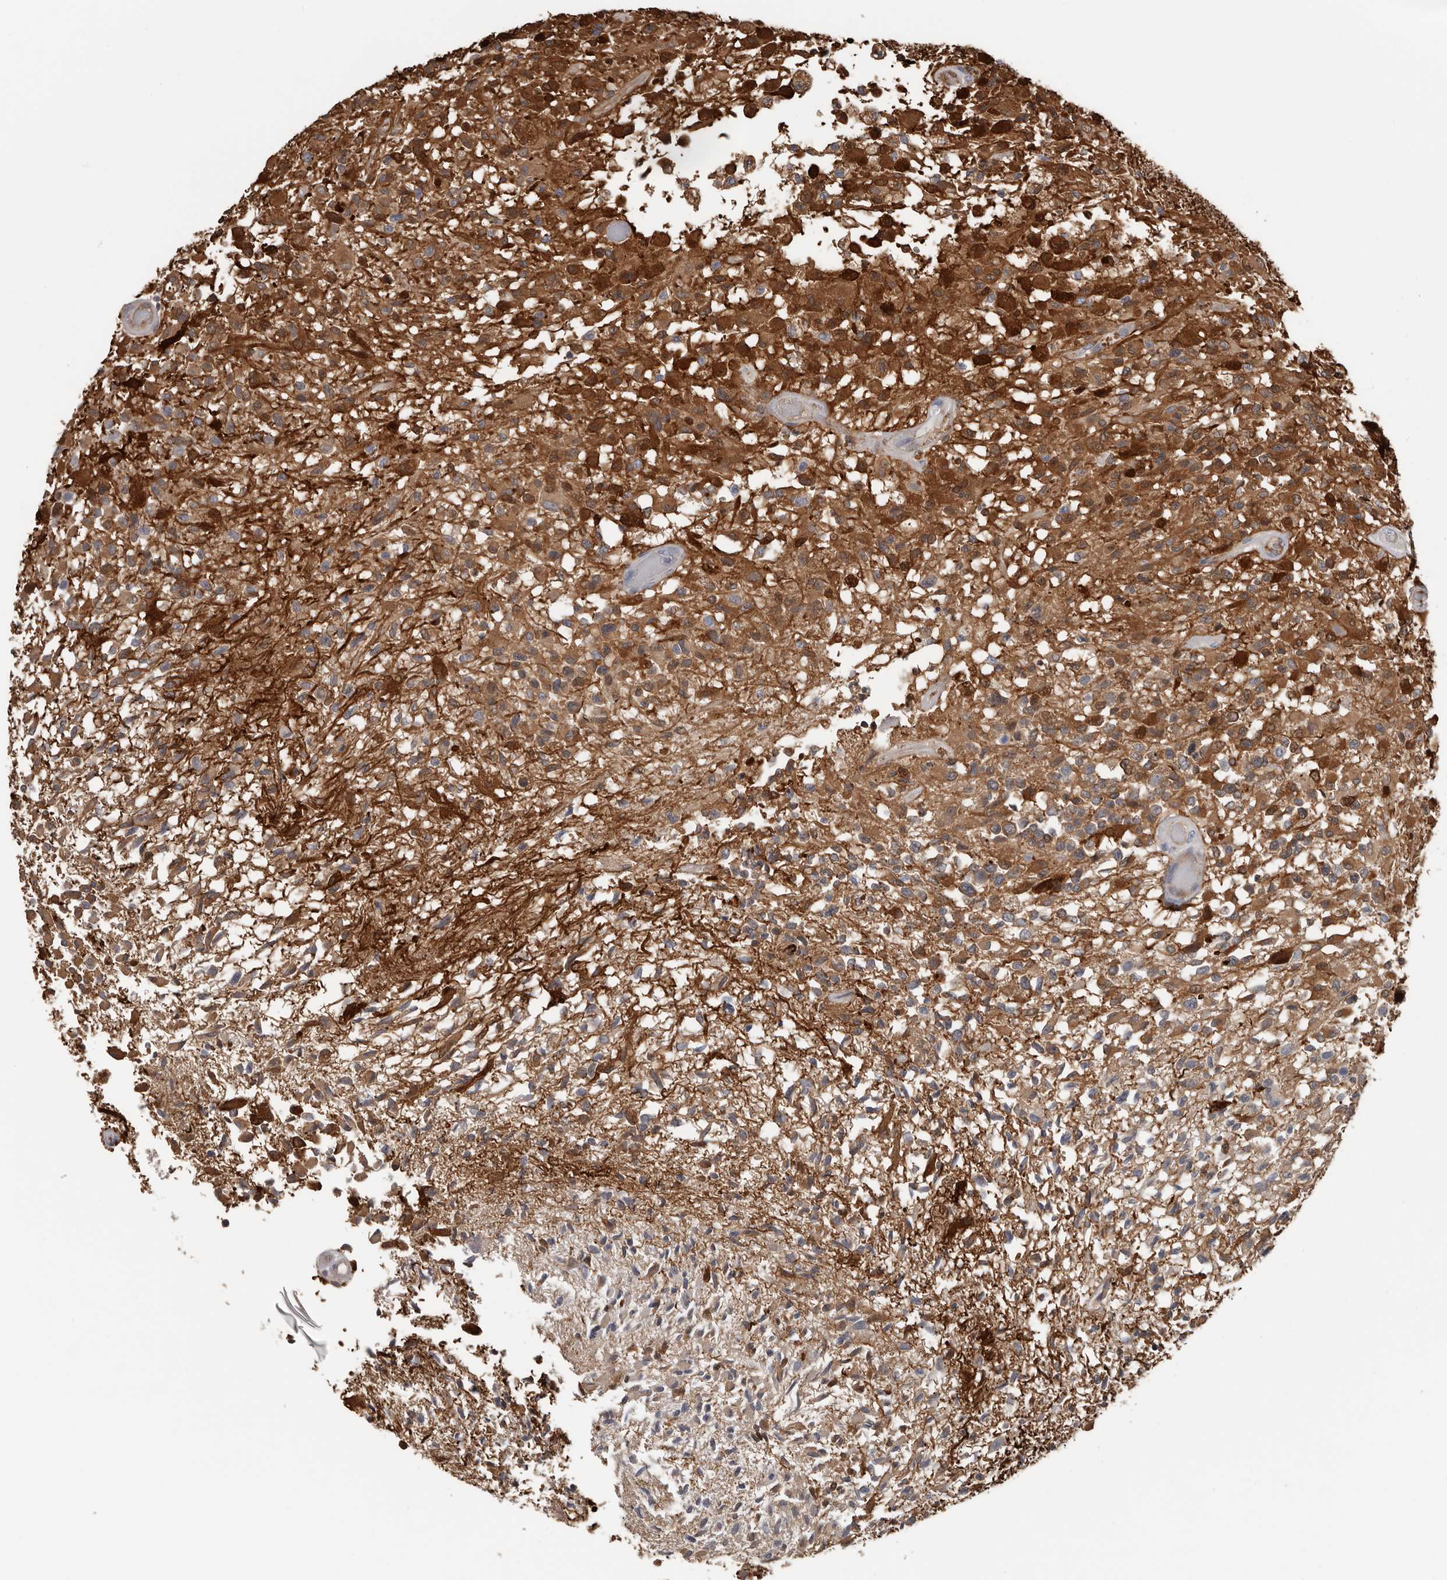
{"staining": {"intensity": "moderate", "quantity": "25%-75%", "location": "cytoplasmic/membranous,nuclear"}, "tissue": "glioma", "cell_type": "Tumor cells", "image_type": "cancer", "snomed": [{"axis": "morphology", "description": "Glioma, malignant, High grade"}, {"axis": "morphology", "description": "Glioblastoma, NOS"}, {"axis": "topography", "description": "Brain"}], "caption": "The immunohistochemical stain highlights moderate cytoplasmic/membranous and nuclear positivity in tumor cells of glioma tissue. The protein of interest is stained brown, and the nuclei are stained in blue (DAB (3,3'-diaminobenzidine) IHC with brightfield microscopy, high magnification).", "gene": "FABP7", "patient": {"sex": "male", "age": 60}}